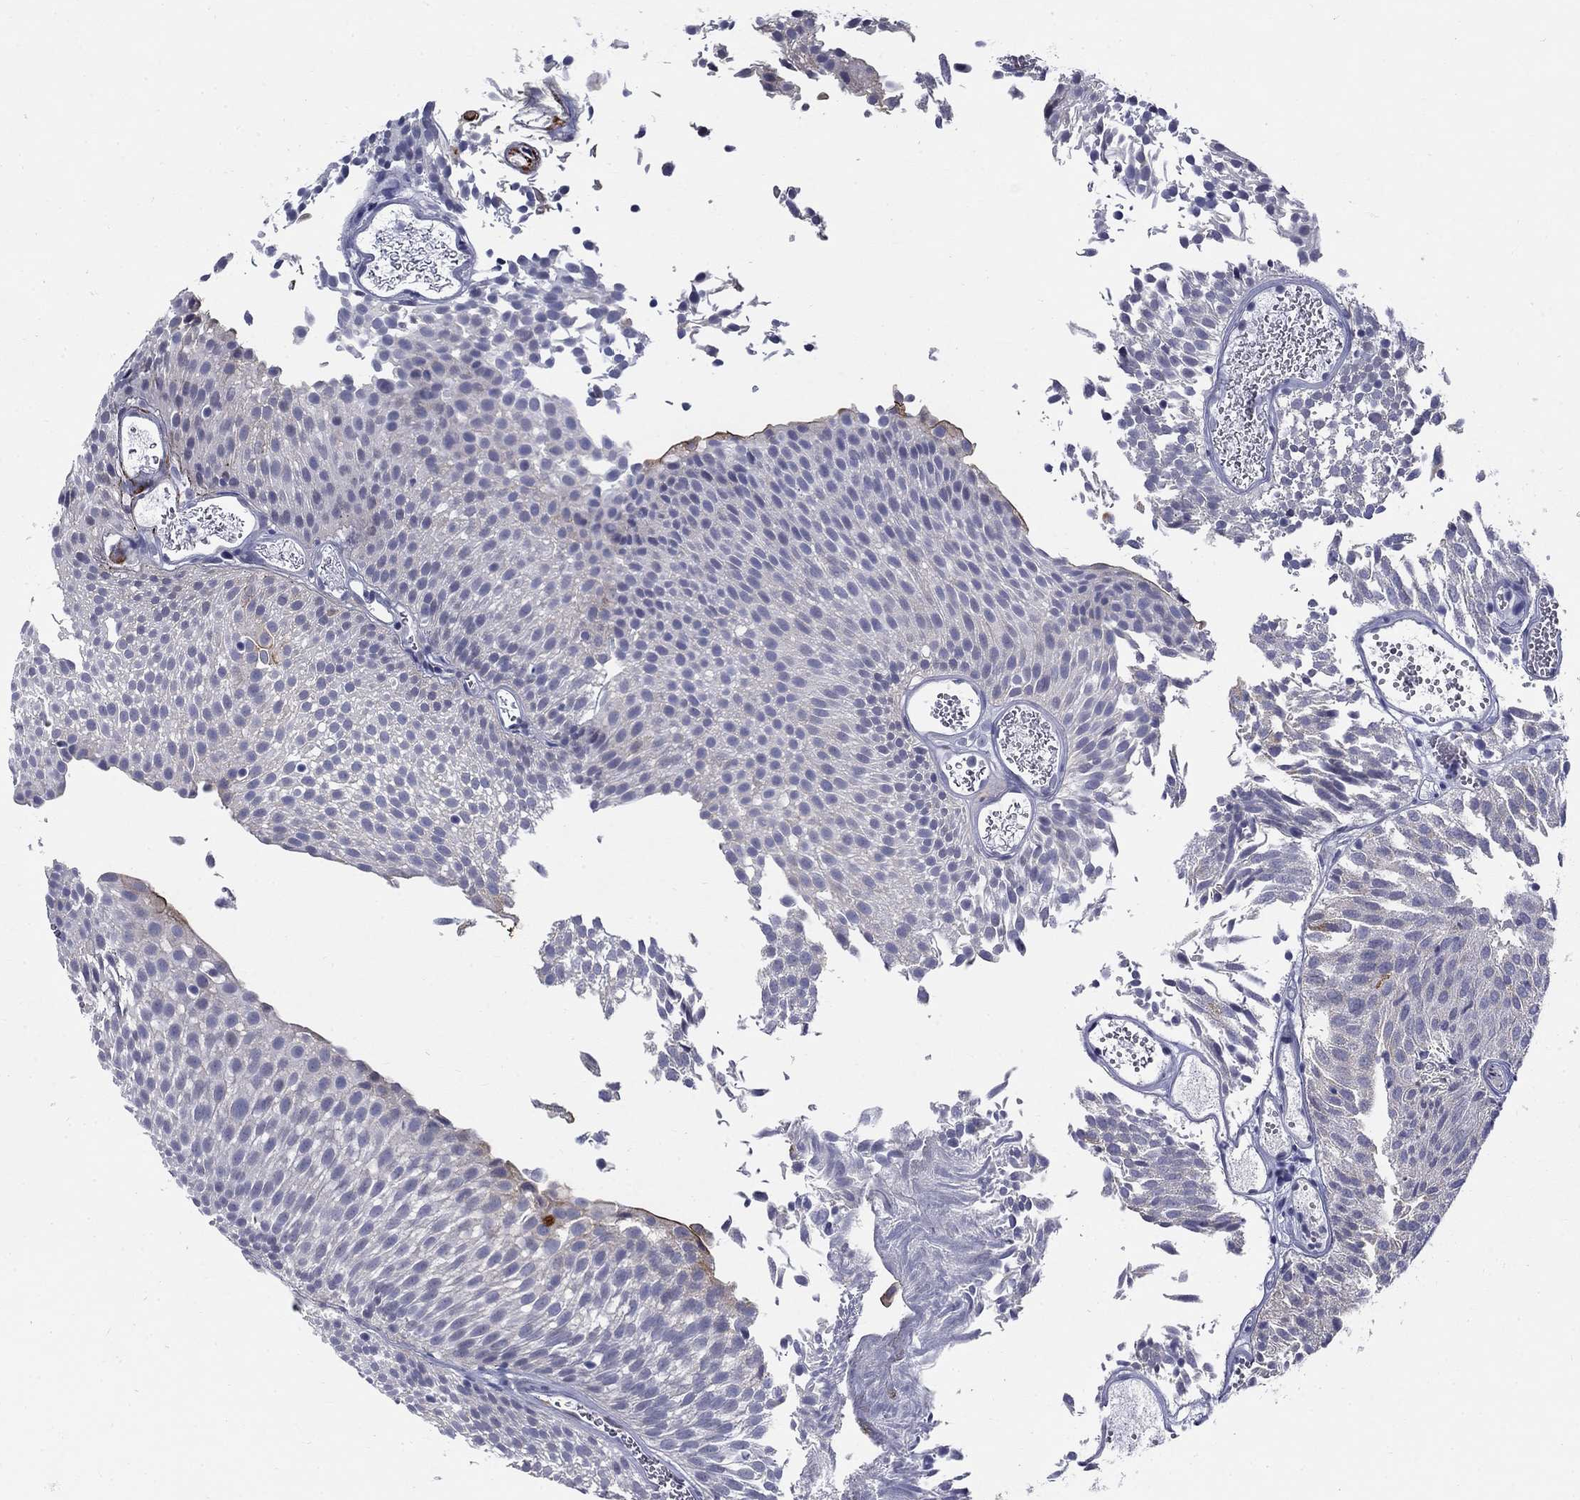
{"staining": {"intensity": "moderate", "quantity": "<25%", "location": "cytoplasmic/membranous"}, "tissue": "urothelial cancer", "cell_type": "Tumor cells", "image_type": "cancer", "snomed": [{"axis": "morphology", "description": "Urothelial carcinoma, Low grade"}, {"axis": "topography", "description": "Urinary bladder"}], "caption": "Immunohistochemical staining of human urothelial carcinoma (low-grade) shows moderate cytoplasmic/membranous protein staining in approximately <25% of tumor cells. (brown staining indicates protein expression, while blue staining denotes nuclei).", "gene": "C4orf19", "patient": {"sex": "male", "age": 52}}